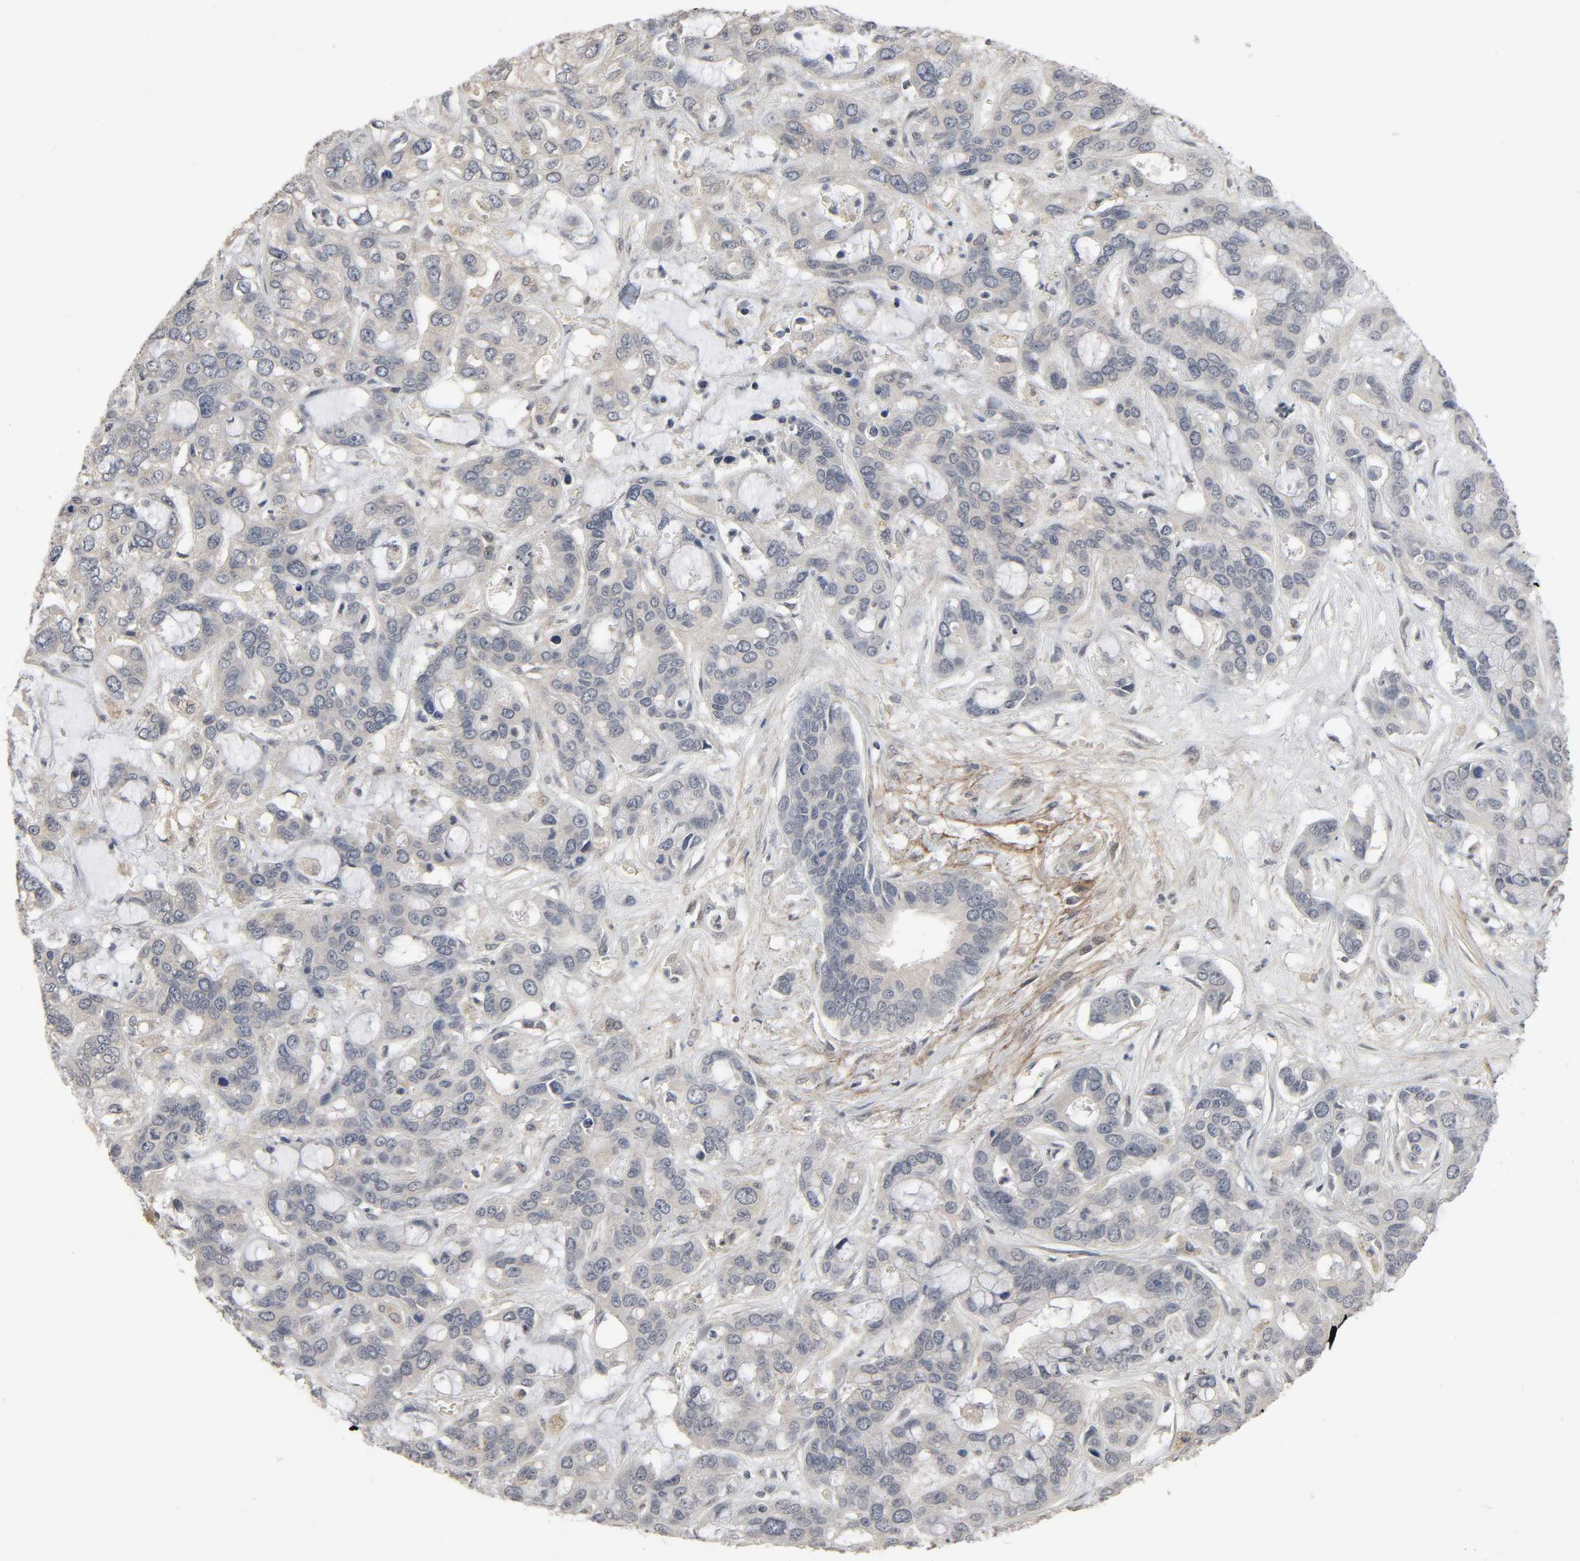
{"staining": {"intensity": "negative", "quantity": "none", "location": "none"}, "tissue": "liver cancer", "cell_type": "Tumor cells", "image_type": "cancer", "snomed": [{"axis": "morphology", "description": "Cholangiocarcinoma"}, {"axis": "topography", "description": "Liver"}], "caption": "This is a histopathology image of immunohistochemistry staining of cholangiocarcinoma (liver), which shows no positivity in tumor cells.", "gene": "ZNF222", "patient": {"sex": "female", "age": 65}}